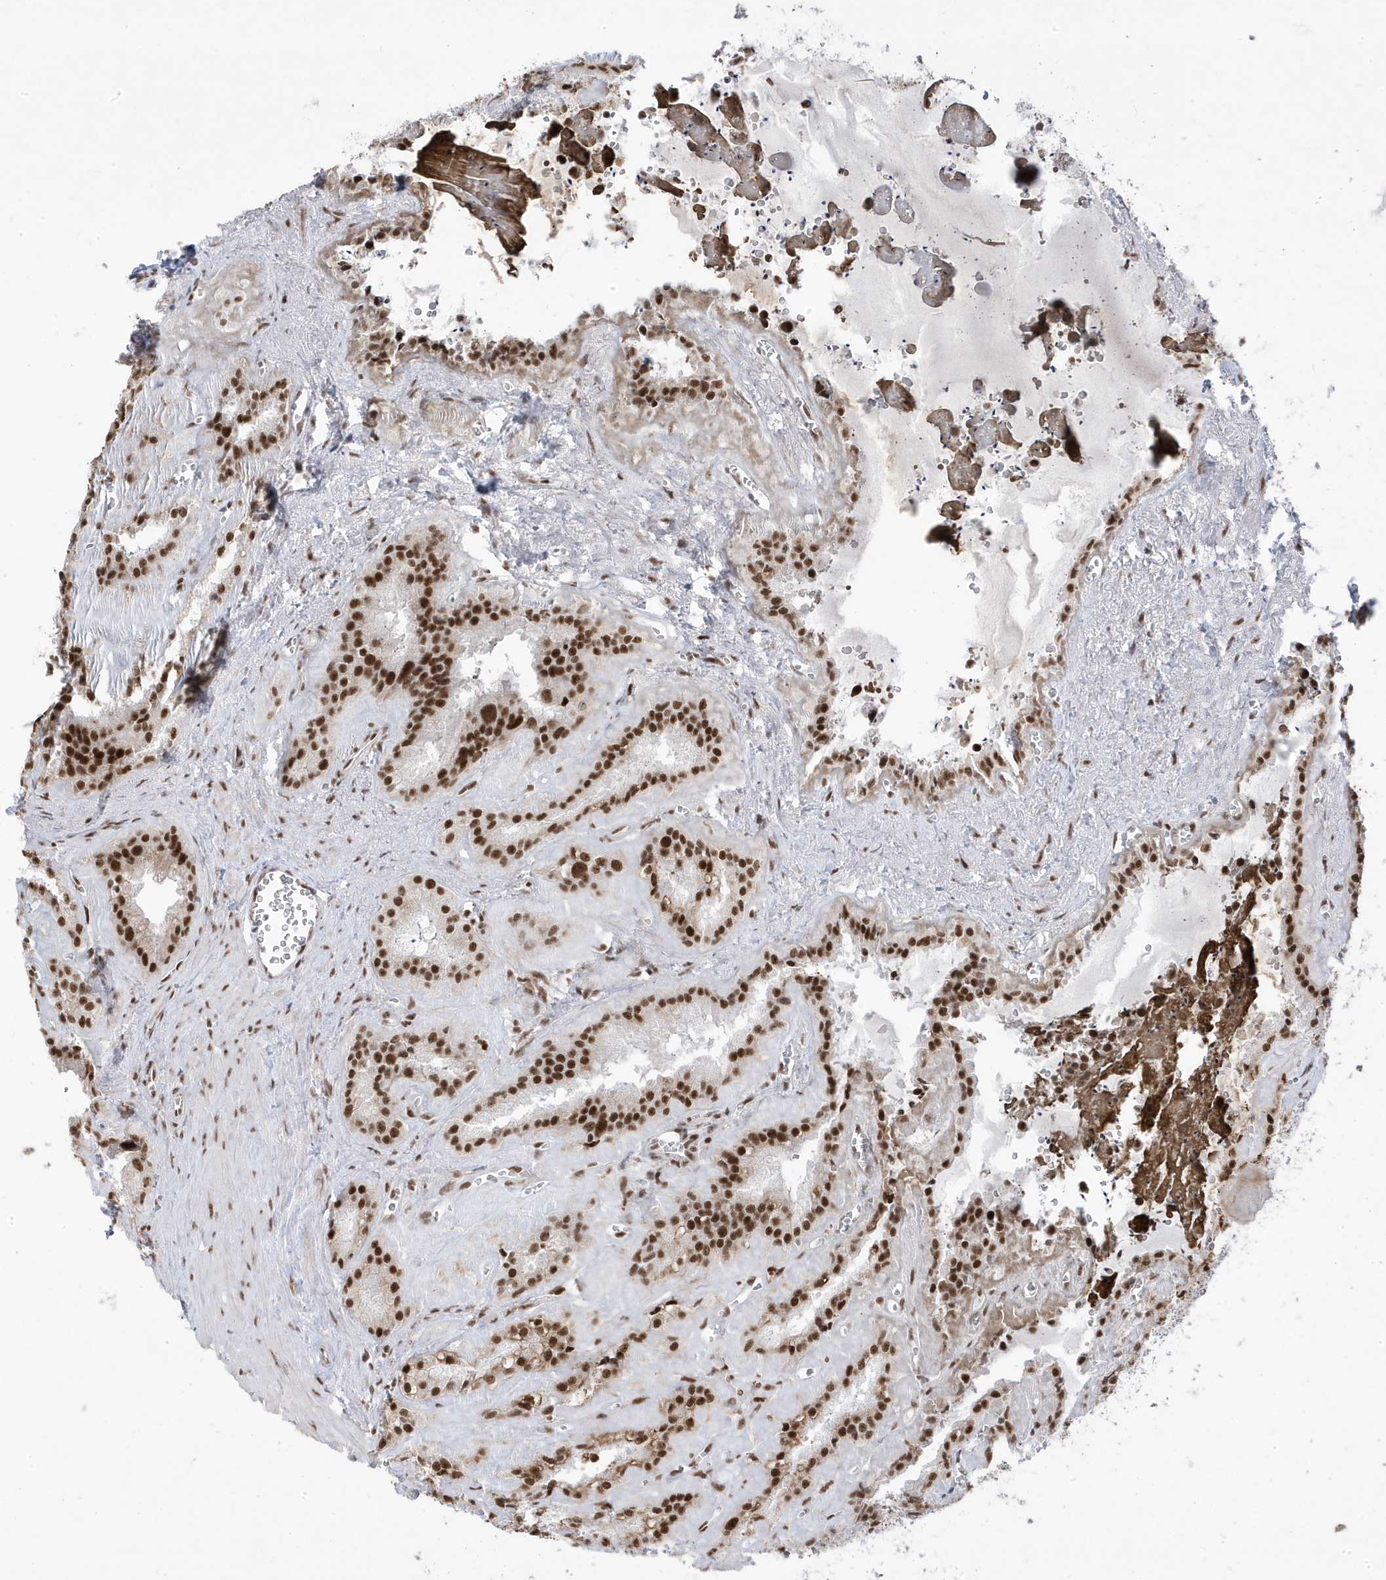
{"staining": {"intensity": "strong", "quantity": ">75%", "location": "nuclear"}, "tissue": "seminal vesicle", "cell_type": "Glandular cells", "image_type": "normal", "snomed": [{"axis": "morphology", "description": "Normal tissue, NOS"}, {"axis": "topography", "description": "Prostate"}, {"axis": "topography", "description": "Seminal veicle"}], "caption": "Immunohistochemistry micrograph of benign seminal vesicle: human seminal vesicle stained using immunohistochemistry (IHC) displays high levels of strong protein expression localized specifically in the nuclear of glandular cells, appearing as a nuclear brown color.", "gene": "MTREX", "patient": {"sex": "male", "age": 59}}